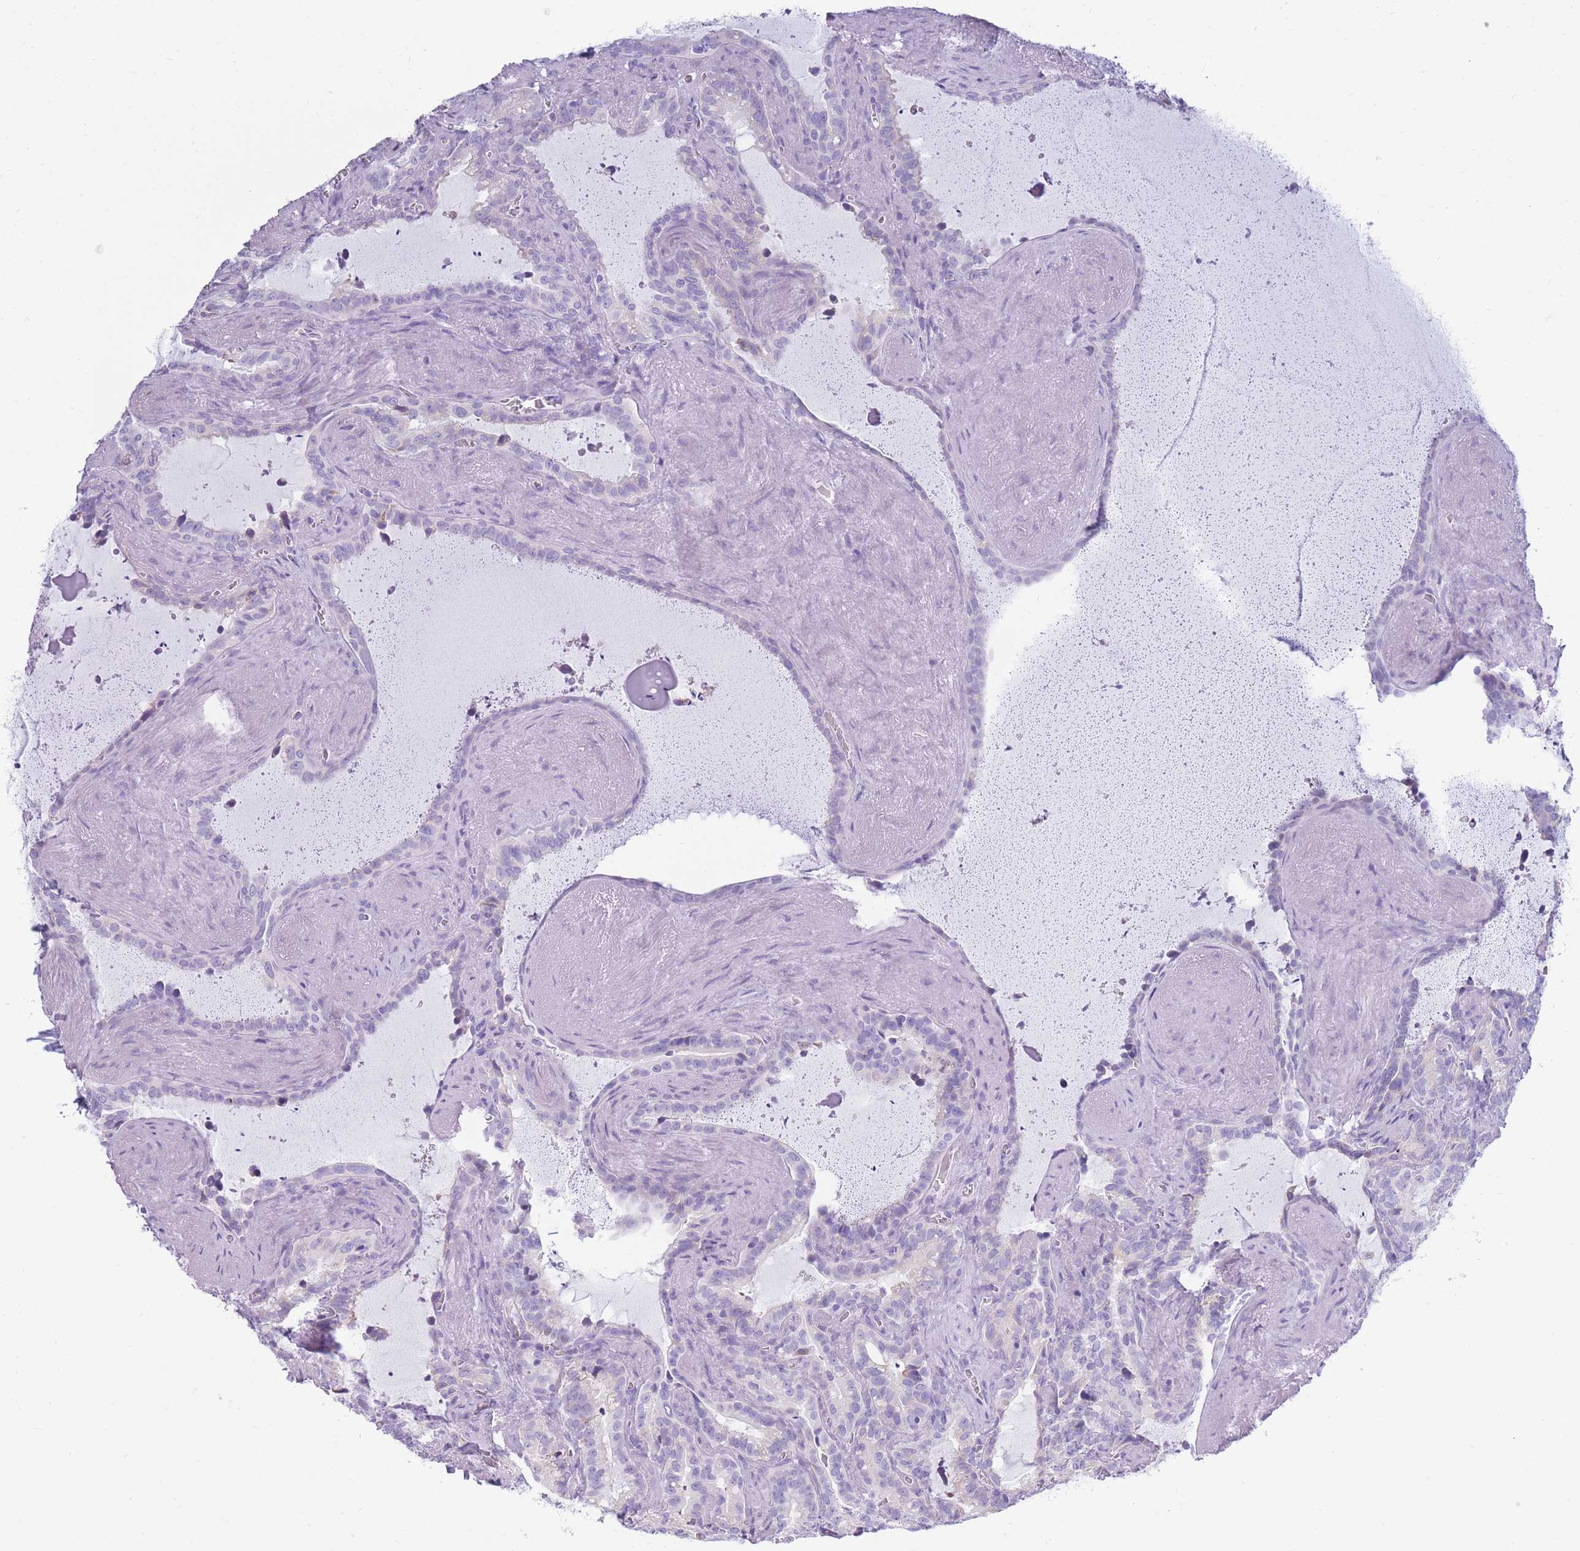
{"staining": {"intensity": "negative", "quantity": "none", "location": "none"}, "tissue": "seminal vesicle", "cell_type": "Glandular cells", "image_type": "normal", "snomed": [{"axis": "morphology", "description": "Normal tissue, NOS"}, {"axis": "topography", "description": "Prostate"}, {"axis": "topography", "description": "Seminal veicle"}], "caption": "This is an immunohistochemistry micrograph of normal seminal vesicle. There is no expression in glandular cells.", "gene": "XKR8", "patient": {"sex": "male", "age": 58}}